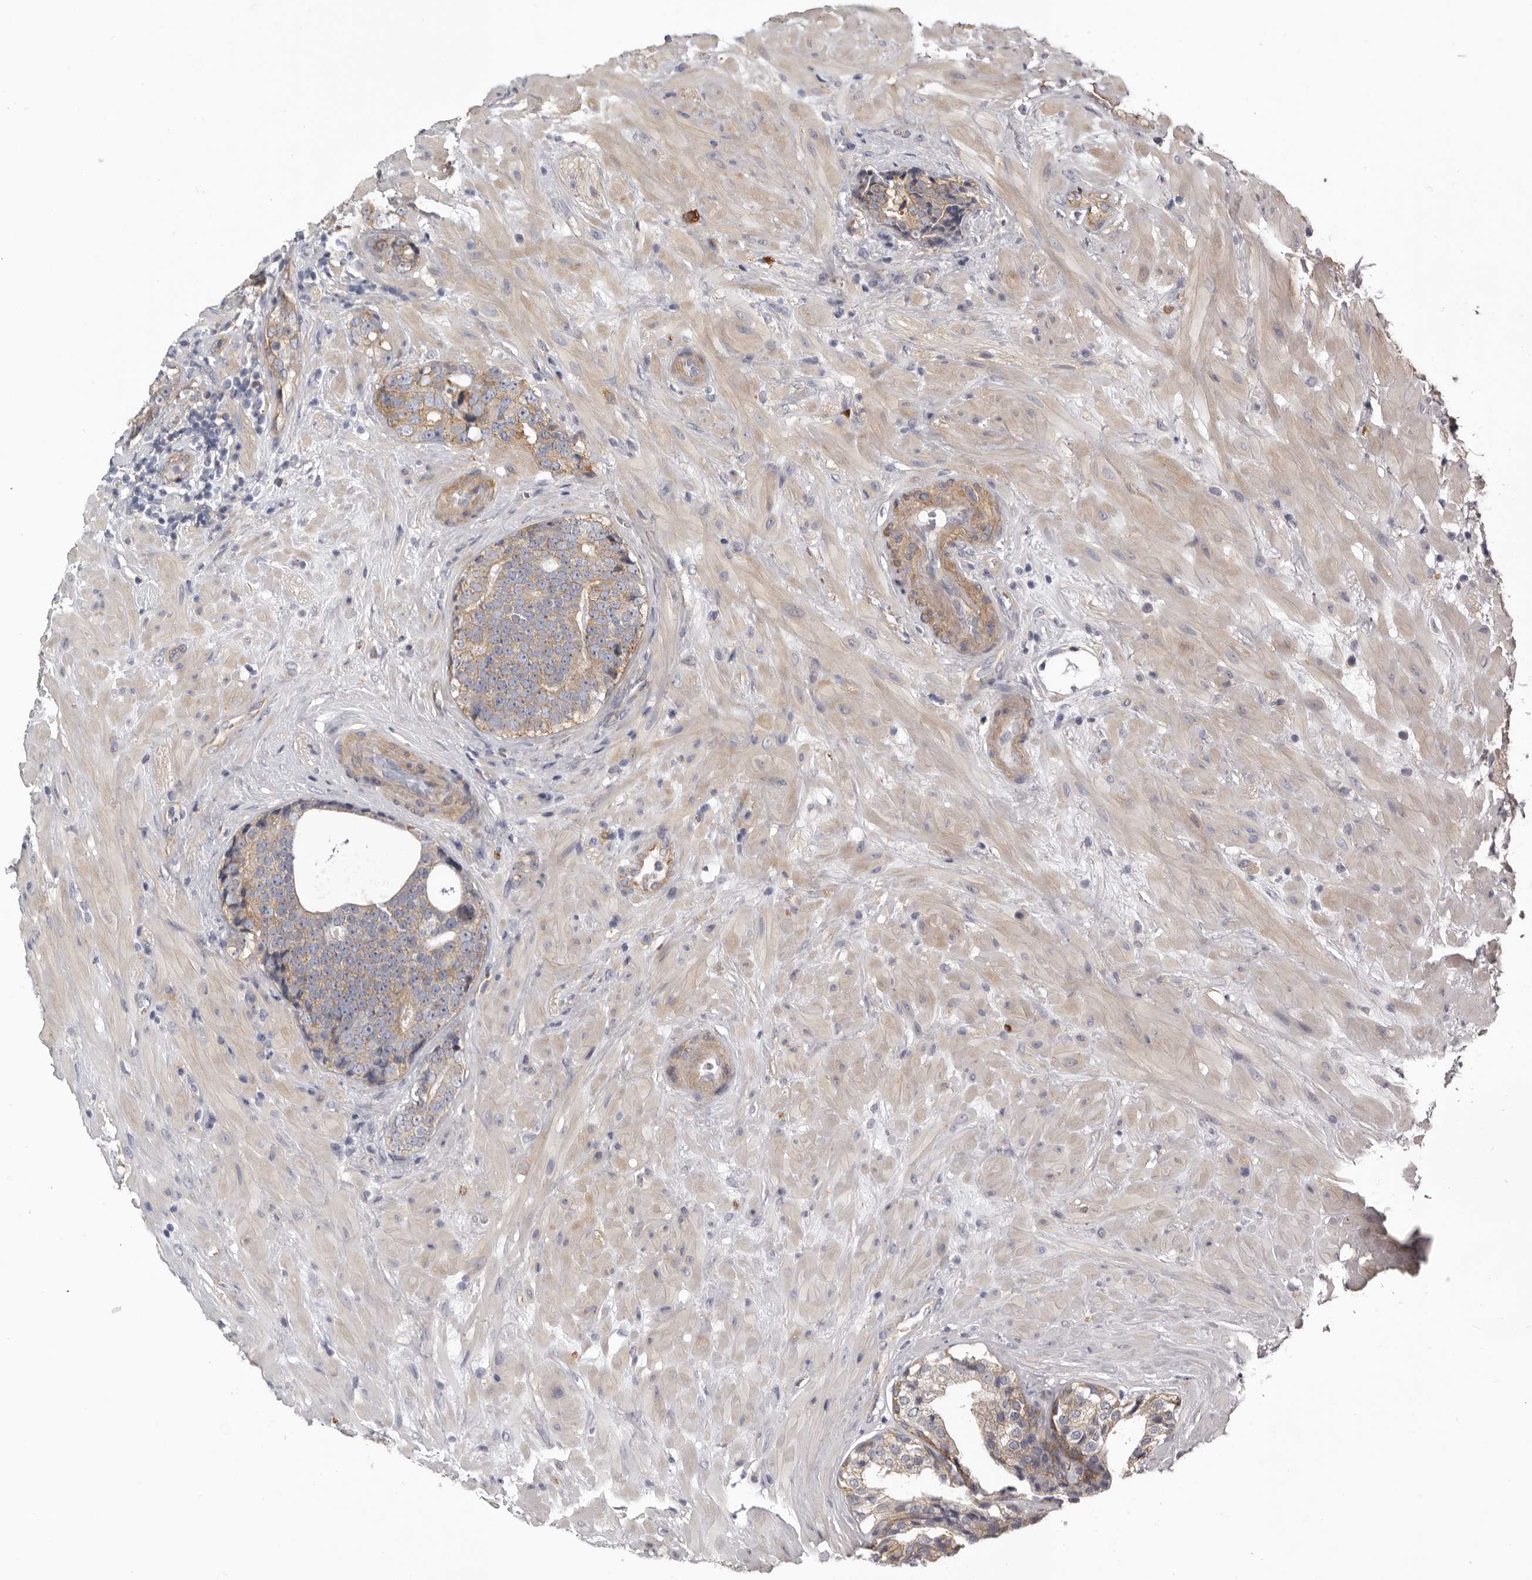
{"staining": {"intensity": "moderate", "quantity": "25%-75%", "location": "cytoplasmic/membranous"}, "tissue": "prostate cancer", "cell_type": "Tumor cells", "image_type": "cancer", "snomed": [{"axis": "morphology", "description": "Adenocarcinoma, High grade"}, {"axis": "topography", "description": "Prostate"}], "caption": "Human prostate adenocarcinoma (high-grade) stained for a protein (brown) reveals moderate cytoplasmic/membranous positive expression in approximately 25%-75% of tumor cells.", "gene": "ENAH", "patient": {"sex": "male", "age": 56}}